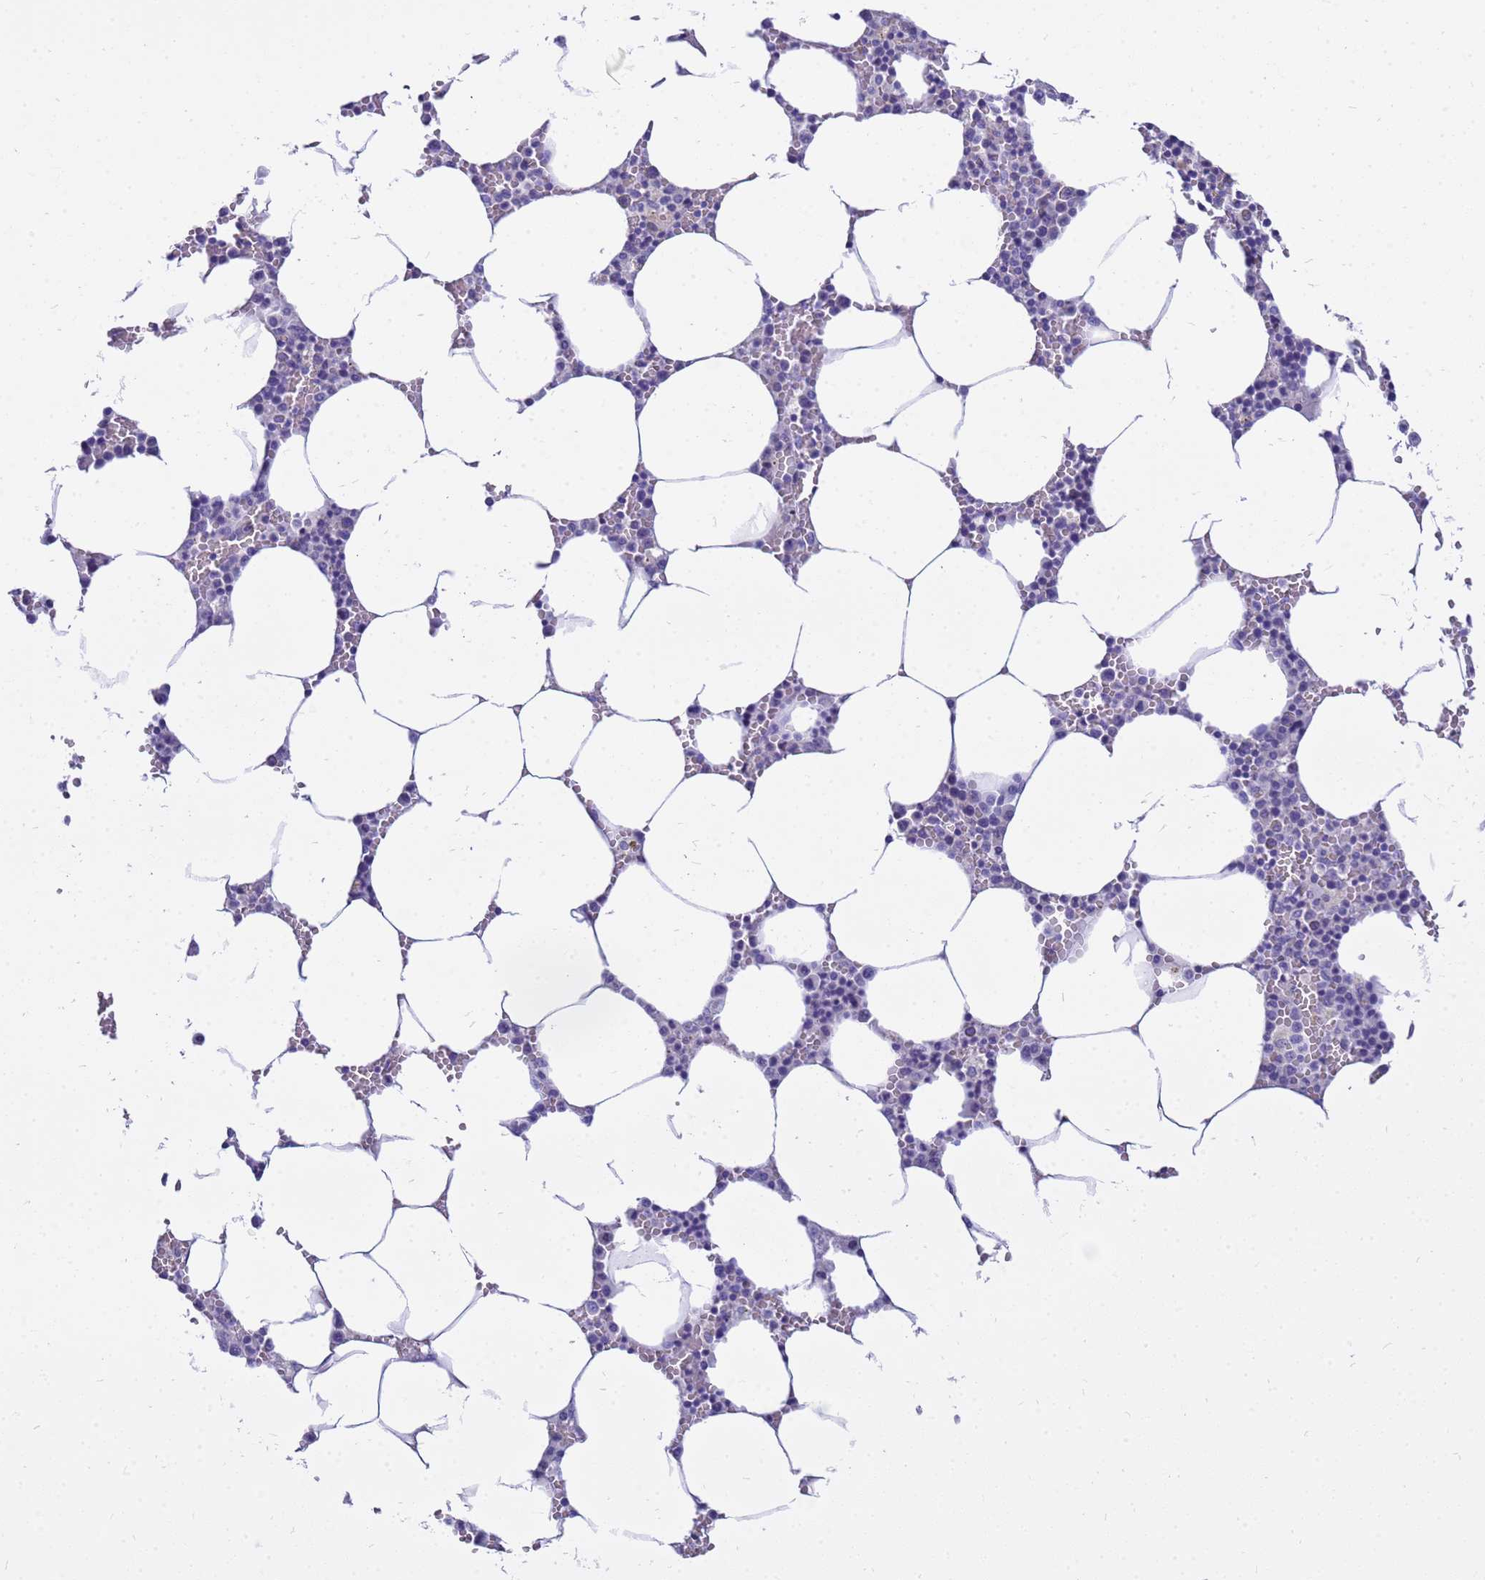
{"staining": {"intensity": "negative", "quantity": "none", "location": "none"}, "tissue": "bone marrow", "cell_type": "Hematopoietic cells", "image_type": "normal", "snomed": [{"axis": "morphology", "description": "Normal tissue, NOS"}, {"axis": "topography", "description": "Bone marrow"}], "caption": "Immunohistochemistry (IHC) micrograph of unremarkable bone marrow stained for a protein (brown), which reveals no positivity in hematopoietic cells.", "gene": "SYCN", "patient": {"sex": "male", "age": 70}}